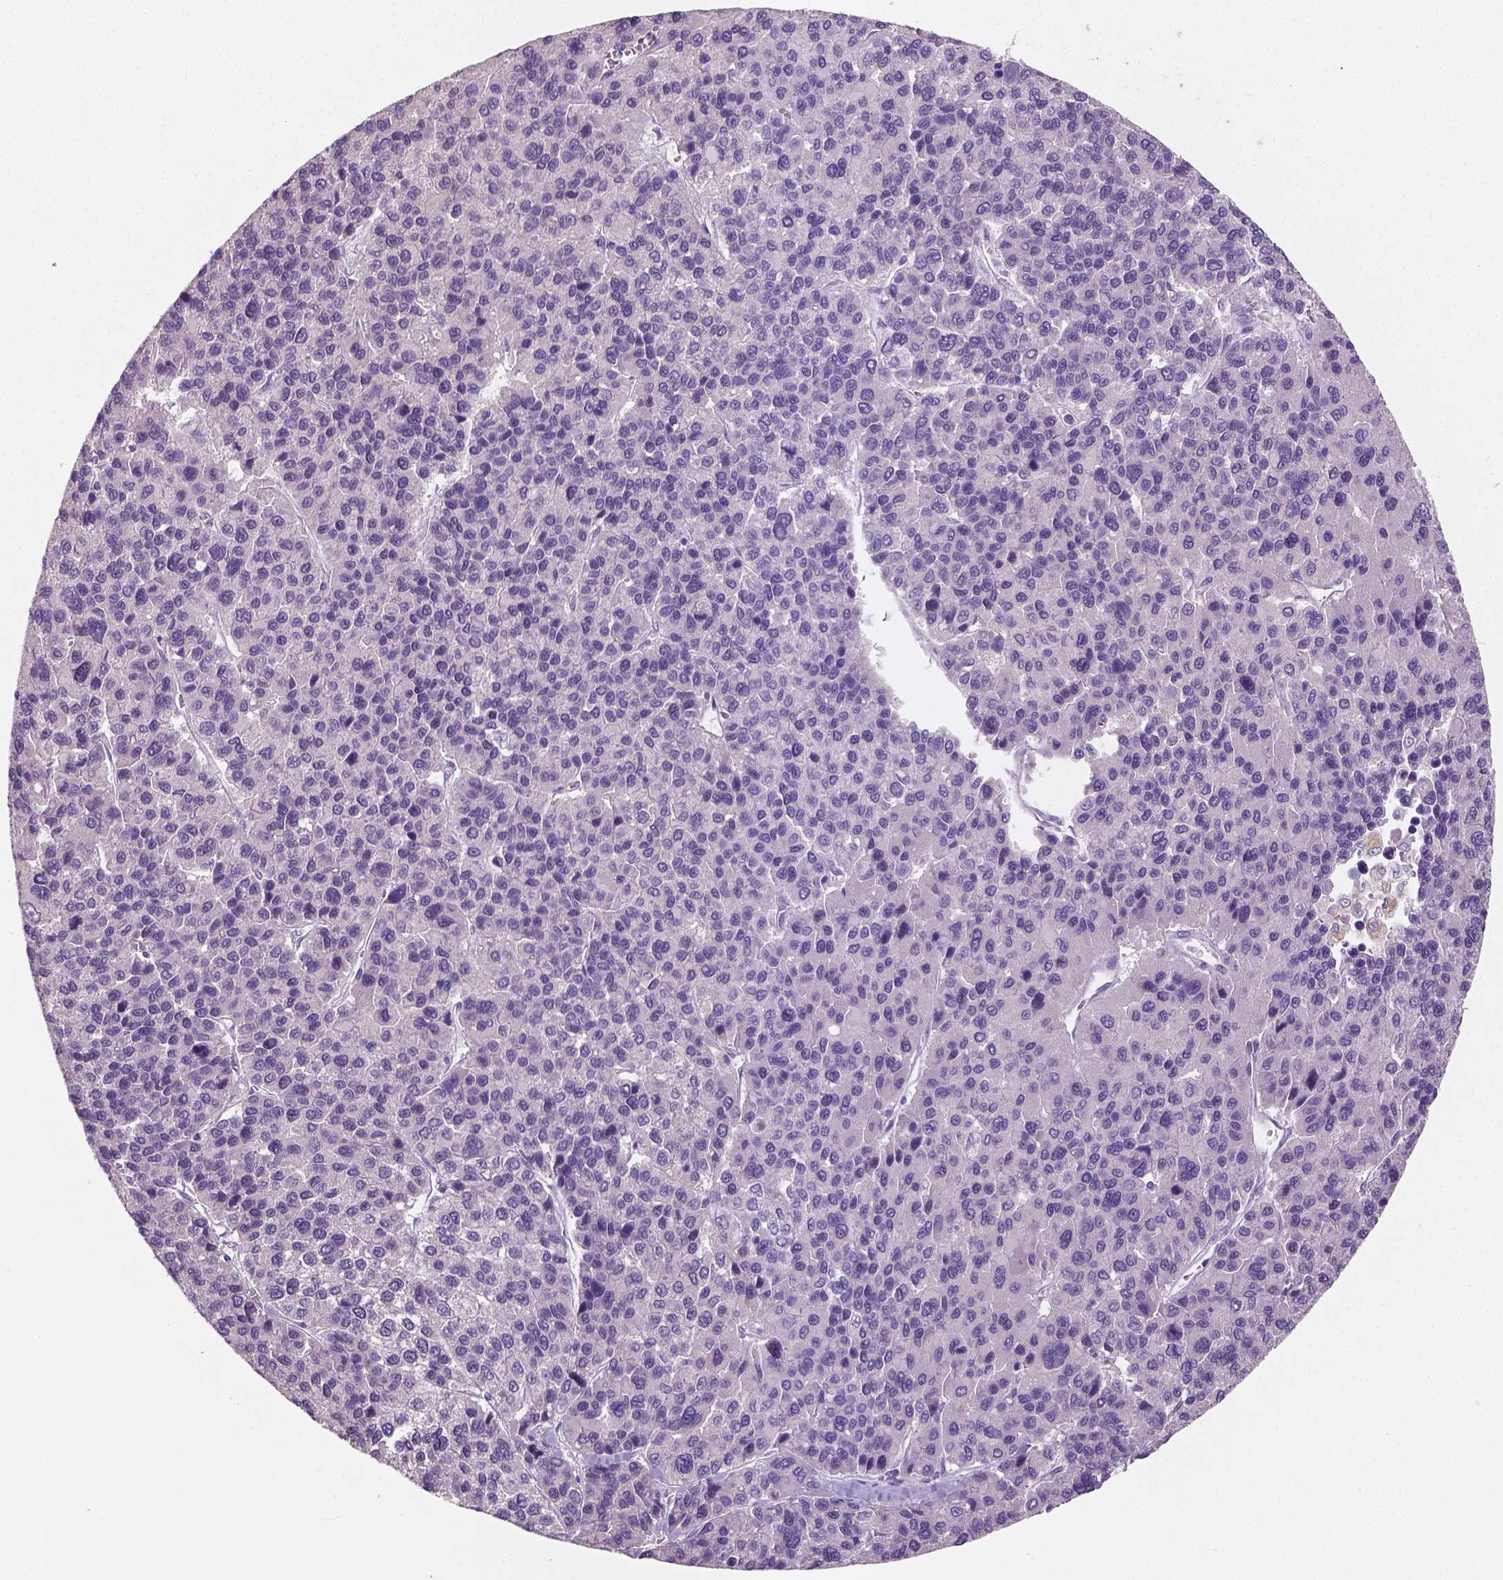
{"staining": {"intensity": "negative", "quantity": "none", "location": "none"}, "tissue": "liver cancer", "cell_type": "Tumor cells", "image_type": "cancer", "snomed": [{"axis": "morphology", "description": "Carcinoma, Hepatocellular, NOS"}, {"axis": "topography", "description": "Liver"}], "caption": "This histopathology image is of liver hepatocellular carcinoma stained with immunohistochemistry (IHC) to label a protein in brown with the nuclei are counter-stained blue. There is no staining in tumor cells. (DAB IHC visualized using brightfield microscopy, high magnification).", "gene": "LSM14B", "patient": {"sex": "female", "age": 41}}